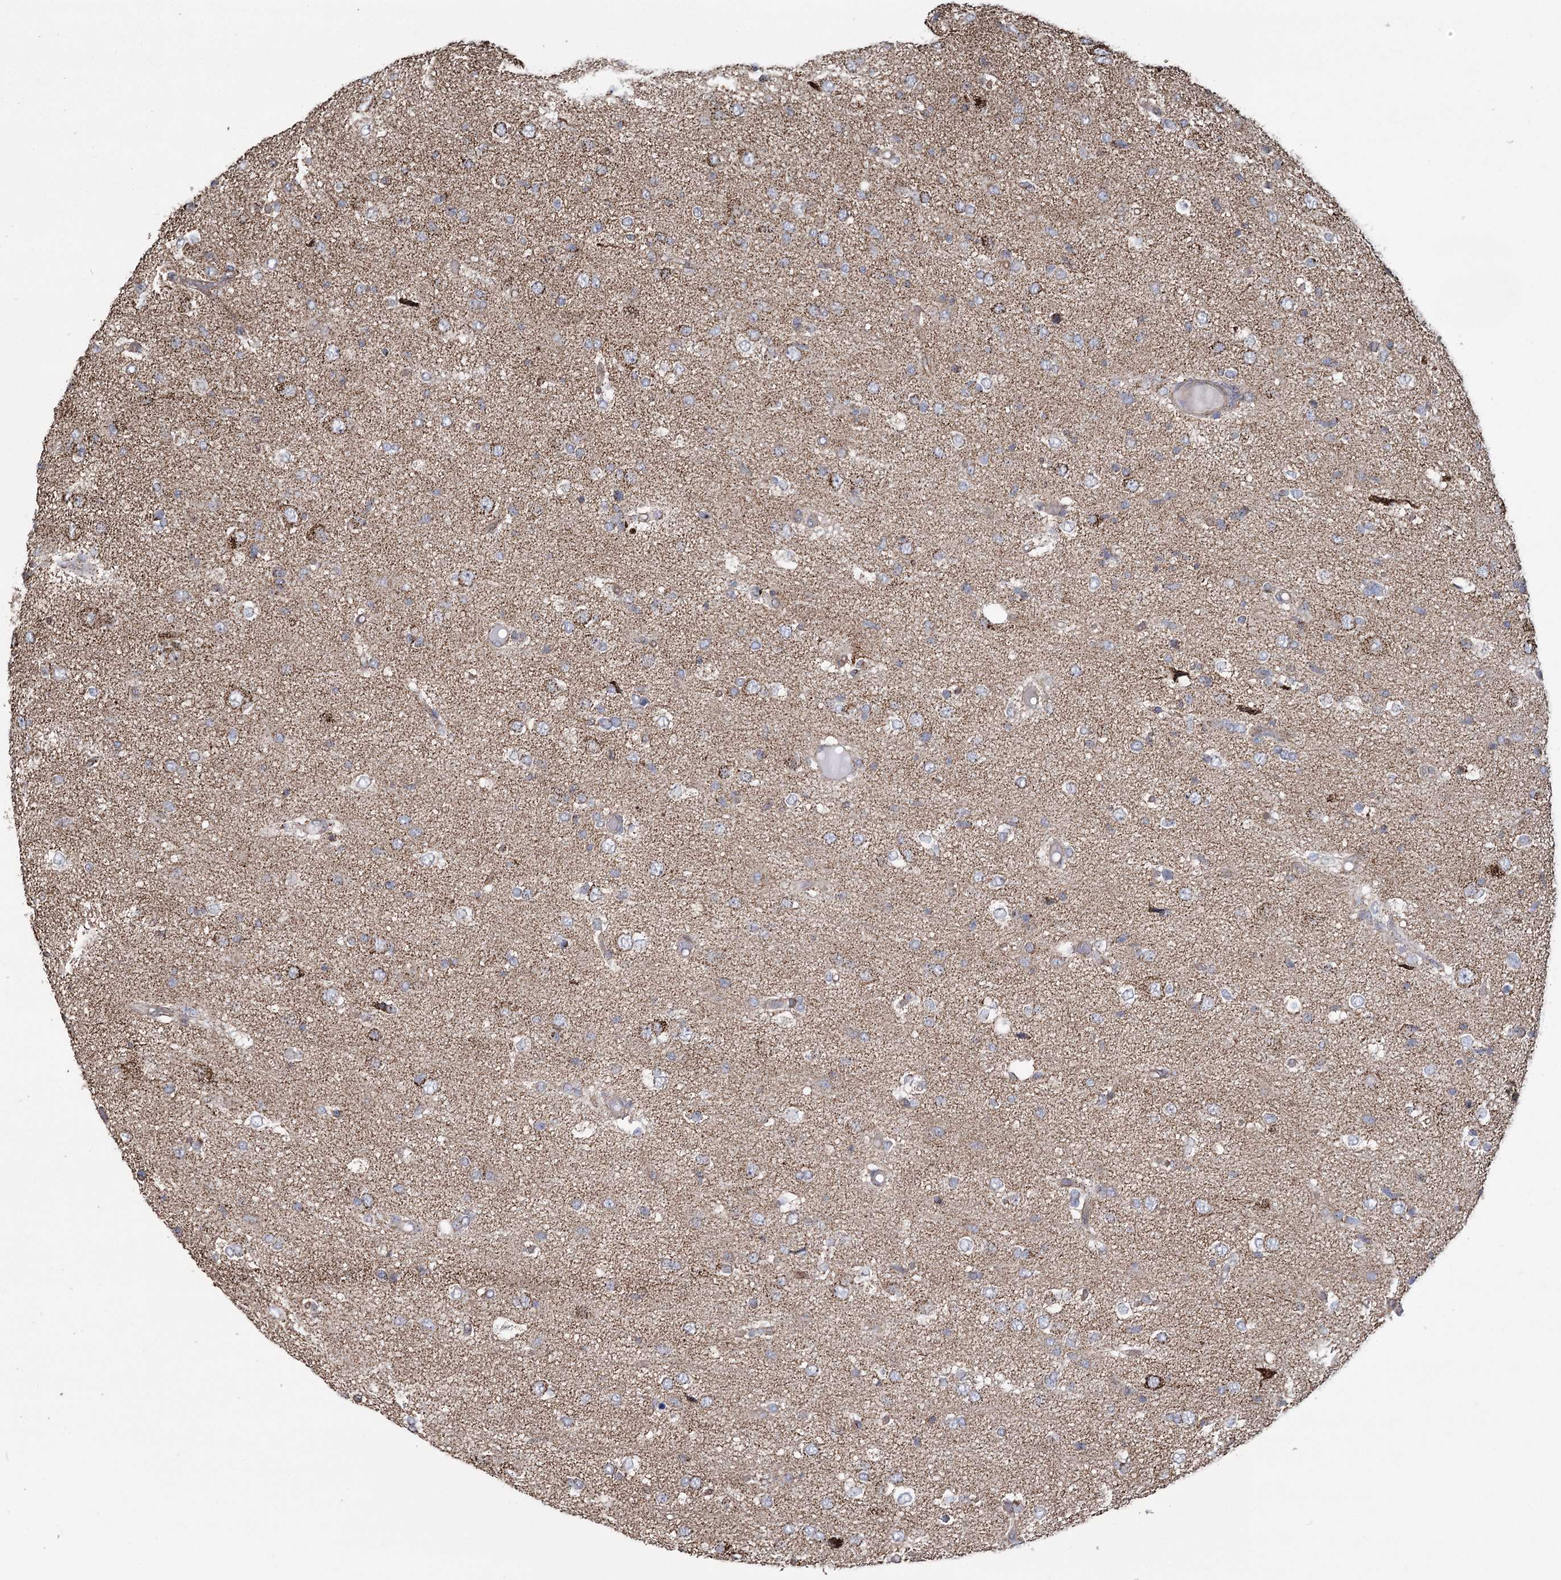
{"staining": {"intensity": "strong", "quantity": "<25%", "location": "cytoplasmic/membranous"}, "tissue": "glioma", "cell_type": "Tumor cells", "image_type": "cancer", "snomed": [{"axis": "morphology", "description": "Glioma, malignant, High grade"}, {"axis": "topography", "description": "Brain"}], "caption": "Malignant high-grade glioma stained for a protein reveals strong cytoplasmic/membranous positivity in tumor cells. The protein is shown in brown color, while the nuclei are stained blue.", "gene": "RANBP3L", "patient": {"sex": "female", "age": 59}}